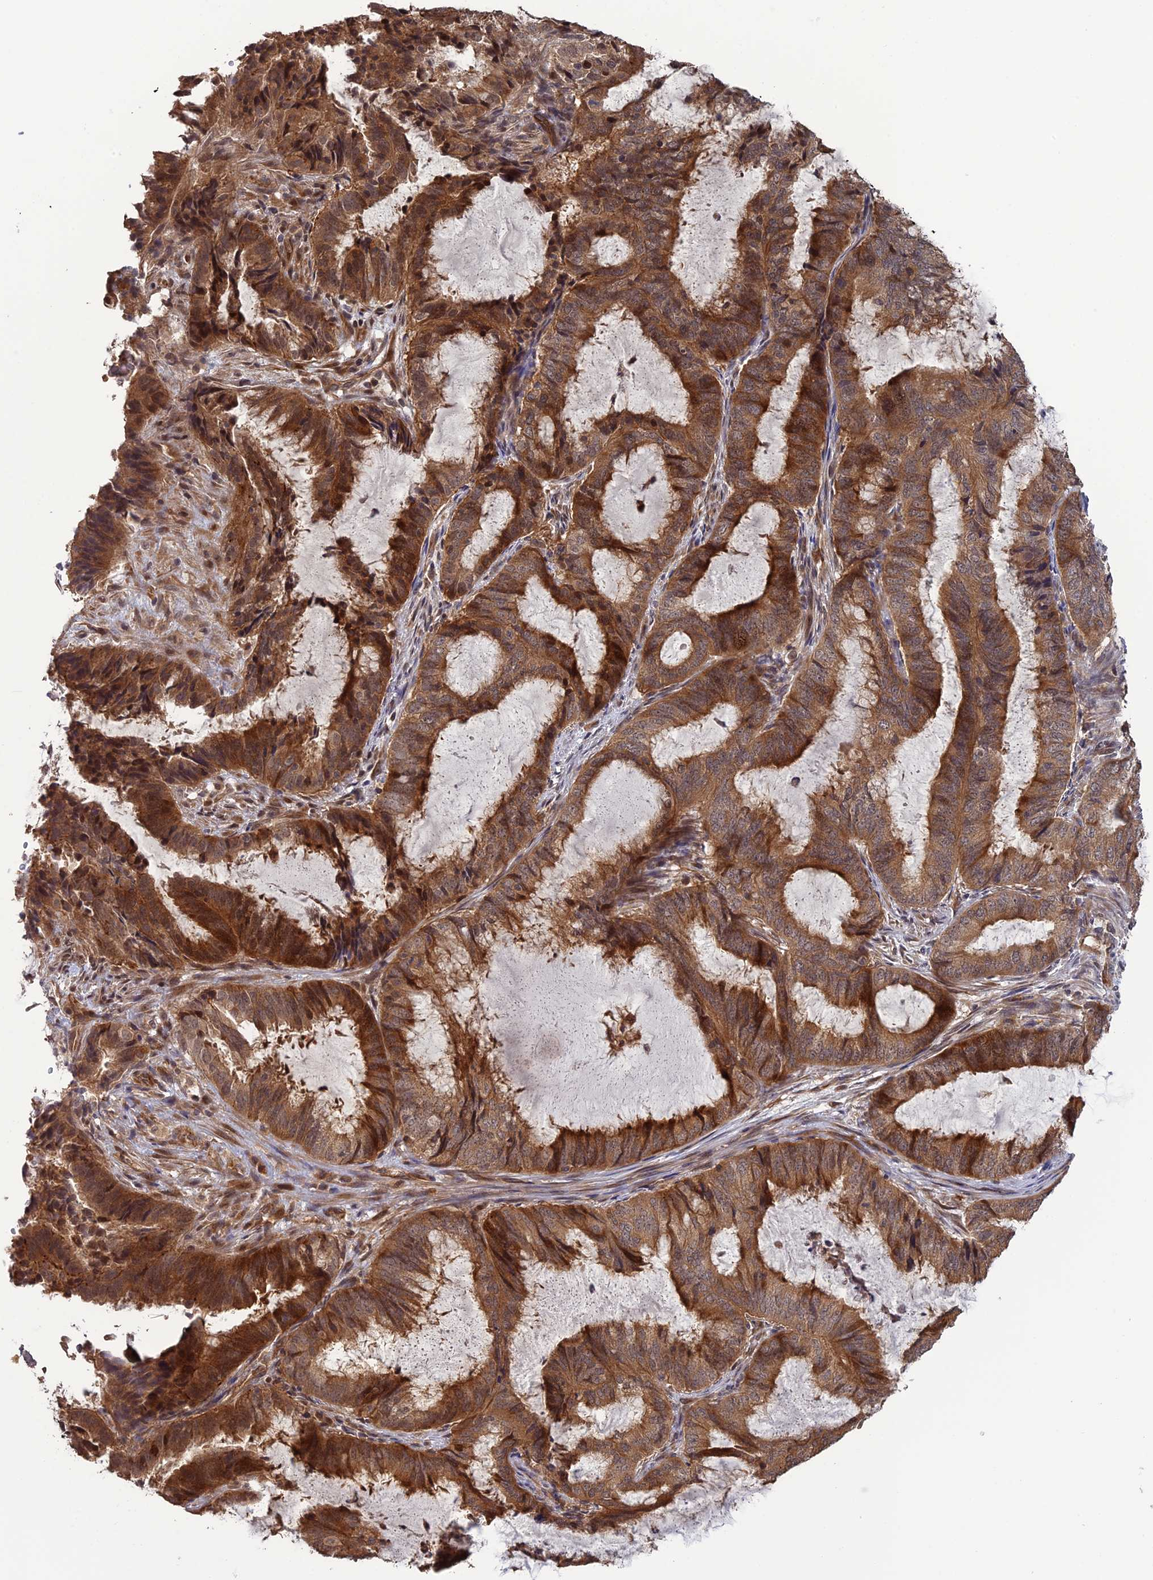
{"staining": {"intensity": "moderate", "quantity": ">75%", "location": "cytoplasmic/membranous"}, "tissue": "endometrial cancer", "cell_type": "Tumor cells", "image_type": "cancer", "snomed": [{"axis": "morphology", "description": "Adenocarcinoma, NOS"}, {"axis": "topography", "description": "Endometrium"}], "caption": "Immunohistochemistry (IHC) histopathology image of human endometrial adenocarcinoma stained for a protein (brown), which shows medium levels of moderate cytoplasmic/membranous staining in about >75% of tumor cells.", "gene": "LIN37", "patient": {"sex": "female", "age": 51}}